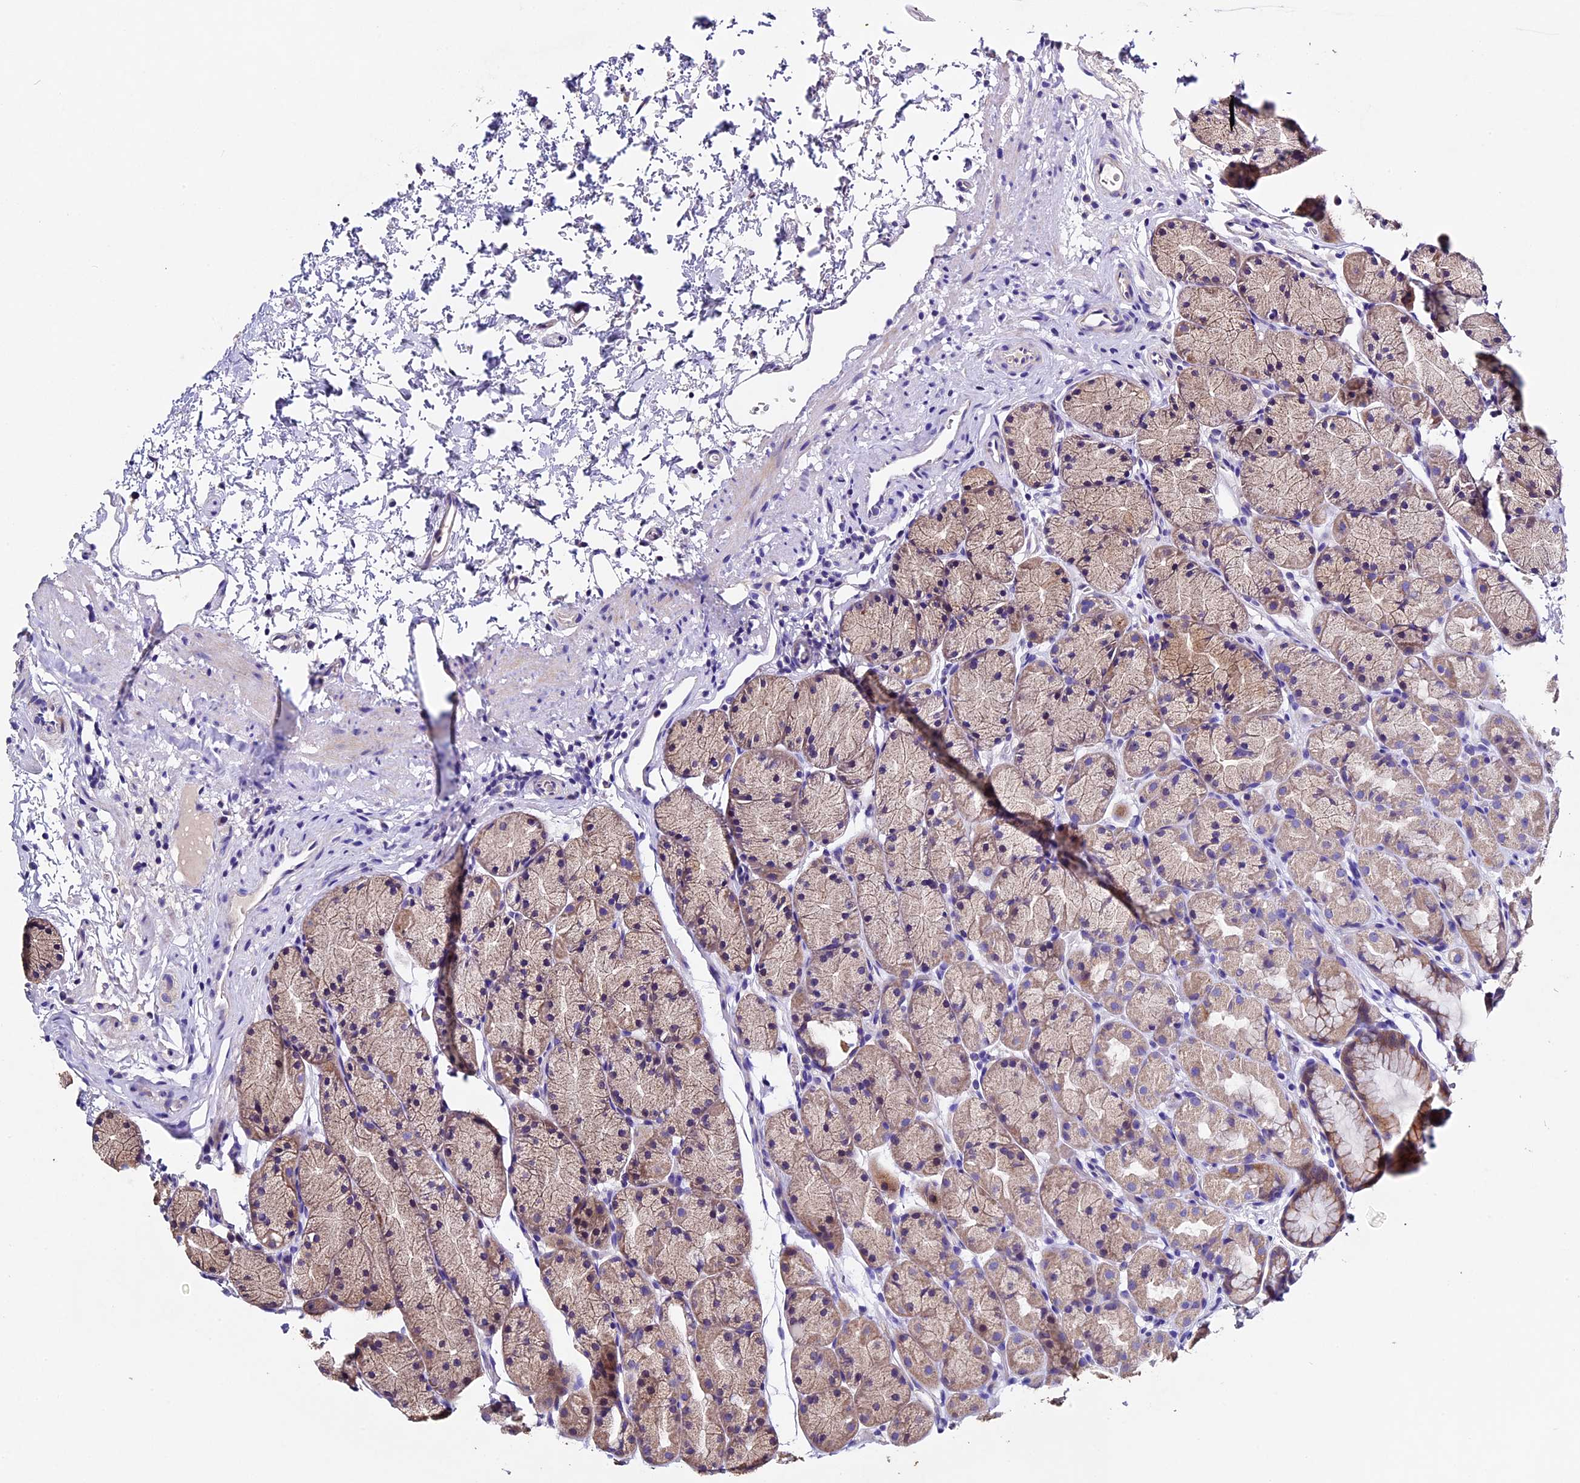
{"staining": {"intensity": "moderate", "quantity": "25%-75%", "location": "cytoplasmic/membranous"}, "tissue": "stomach", "cell_type": "Glandular cells", "image_type": "normal", "snomed": [{"axis": "morphology", "description": "Normal tissue, NOS"}, {"axis": "topography", "description": "Stomach, upper"}, {"axis": "topography", "description": "Stomach"}], "caption": "Approximately 25%-75% of glandular cells in normal stomach show moderate cytoplasmic/membranous protein staining as visualized by brown immunohistochemical staining.", "gene": "FBXW9", "patient": {"sex": "male", "age": 47}}